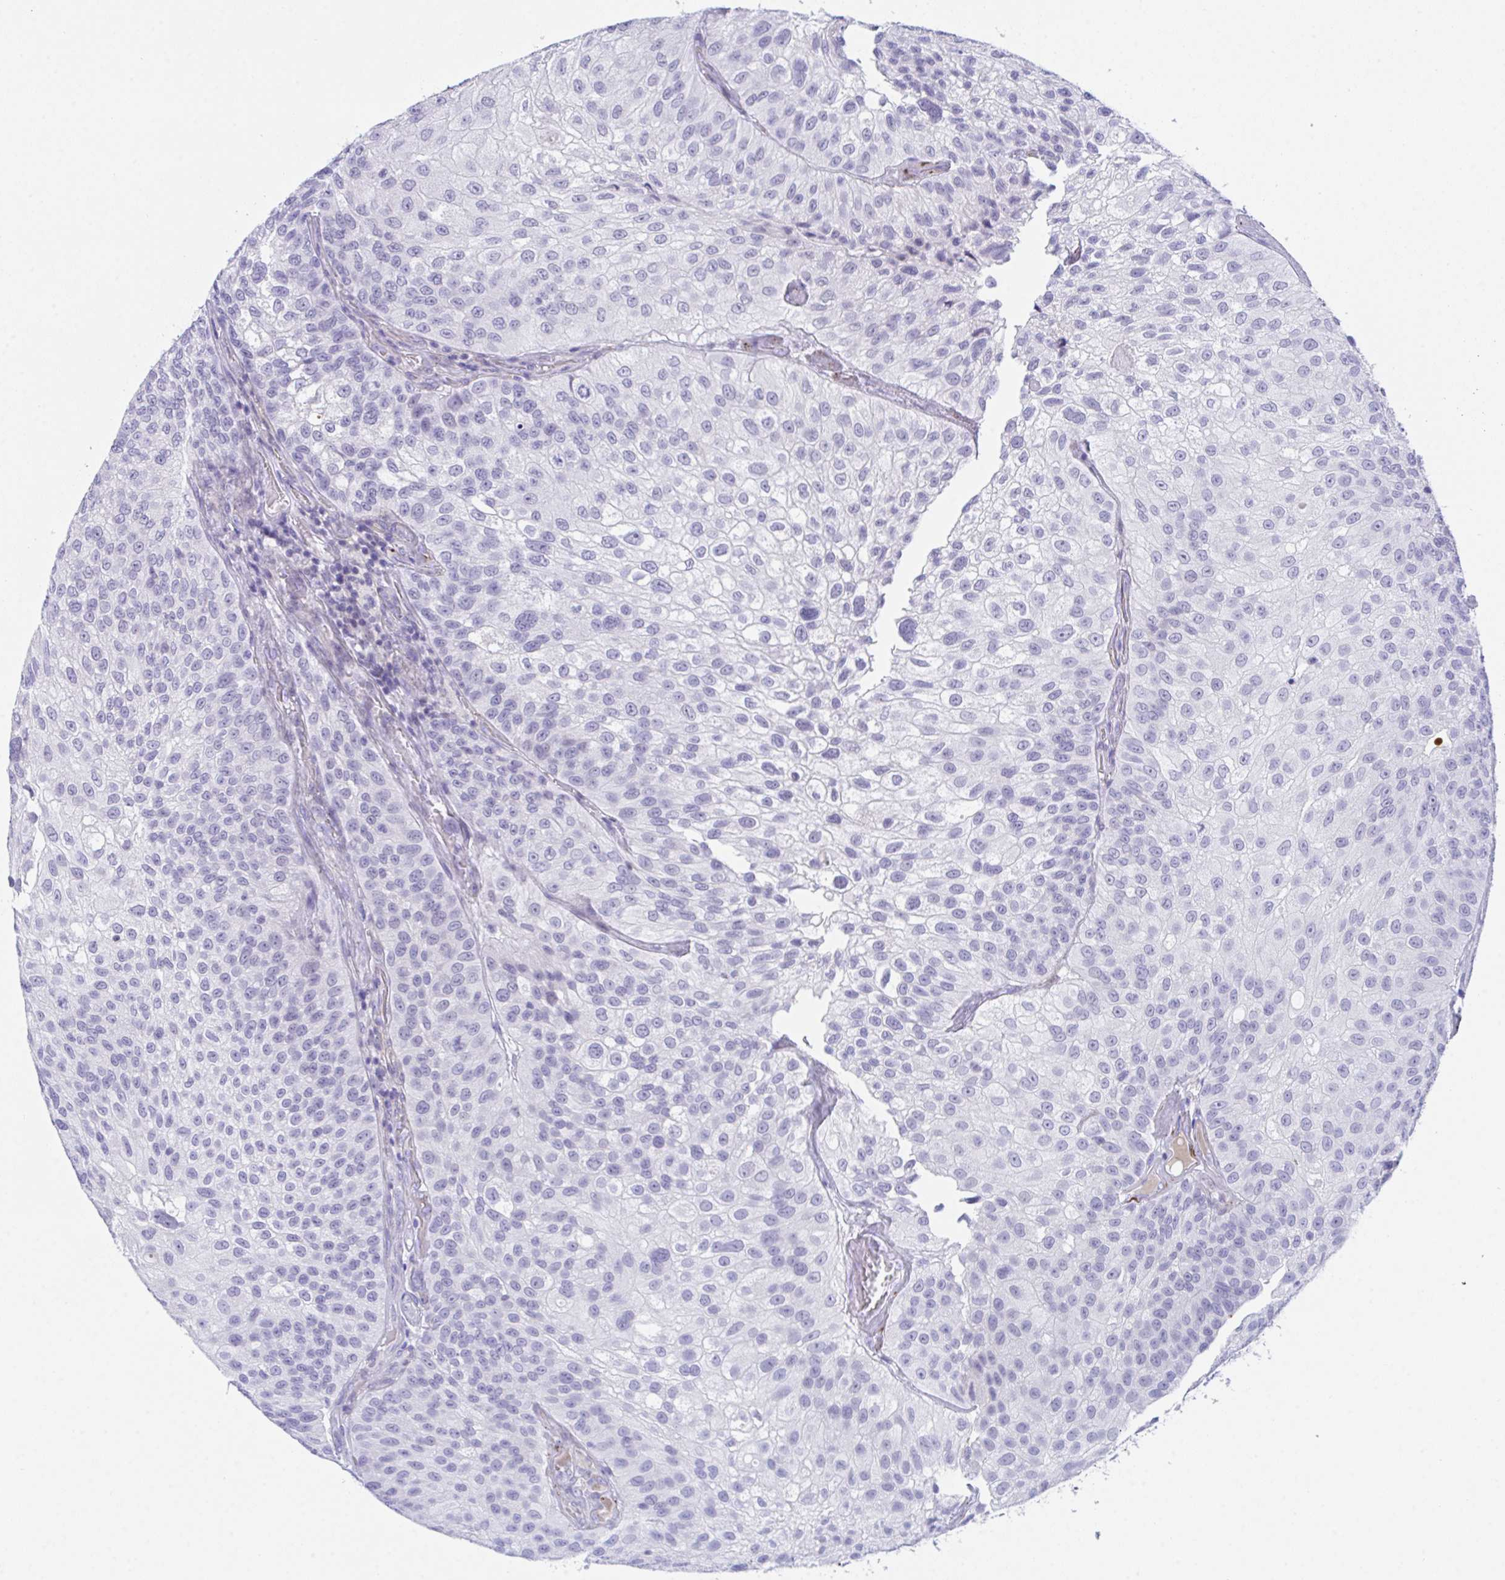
{"staining": {"intensity": "negative", "quantity": "none", "location": "none"}, "tissue": "urothelial cancer", "cell_type": "Tumor cells", "image_type": "cancer", "snomed": [{"axis": "morphology", "description": "Urothelial carcinoma, NOS"}, {"axis": "topography", "description": "Urinary bladder"}], "caption": "Urothelial cancer was stained to show a protein in brown. There is no significant staining in tumor cells.", "gene": "KMT2E", "patient": {"sex": "male", "age": 87}}